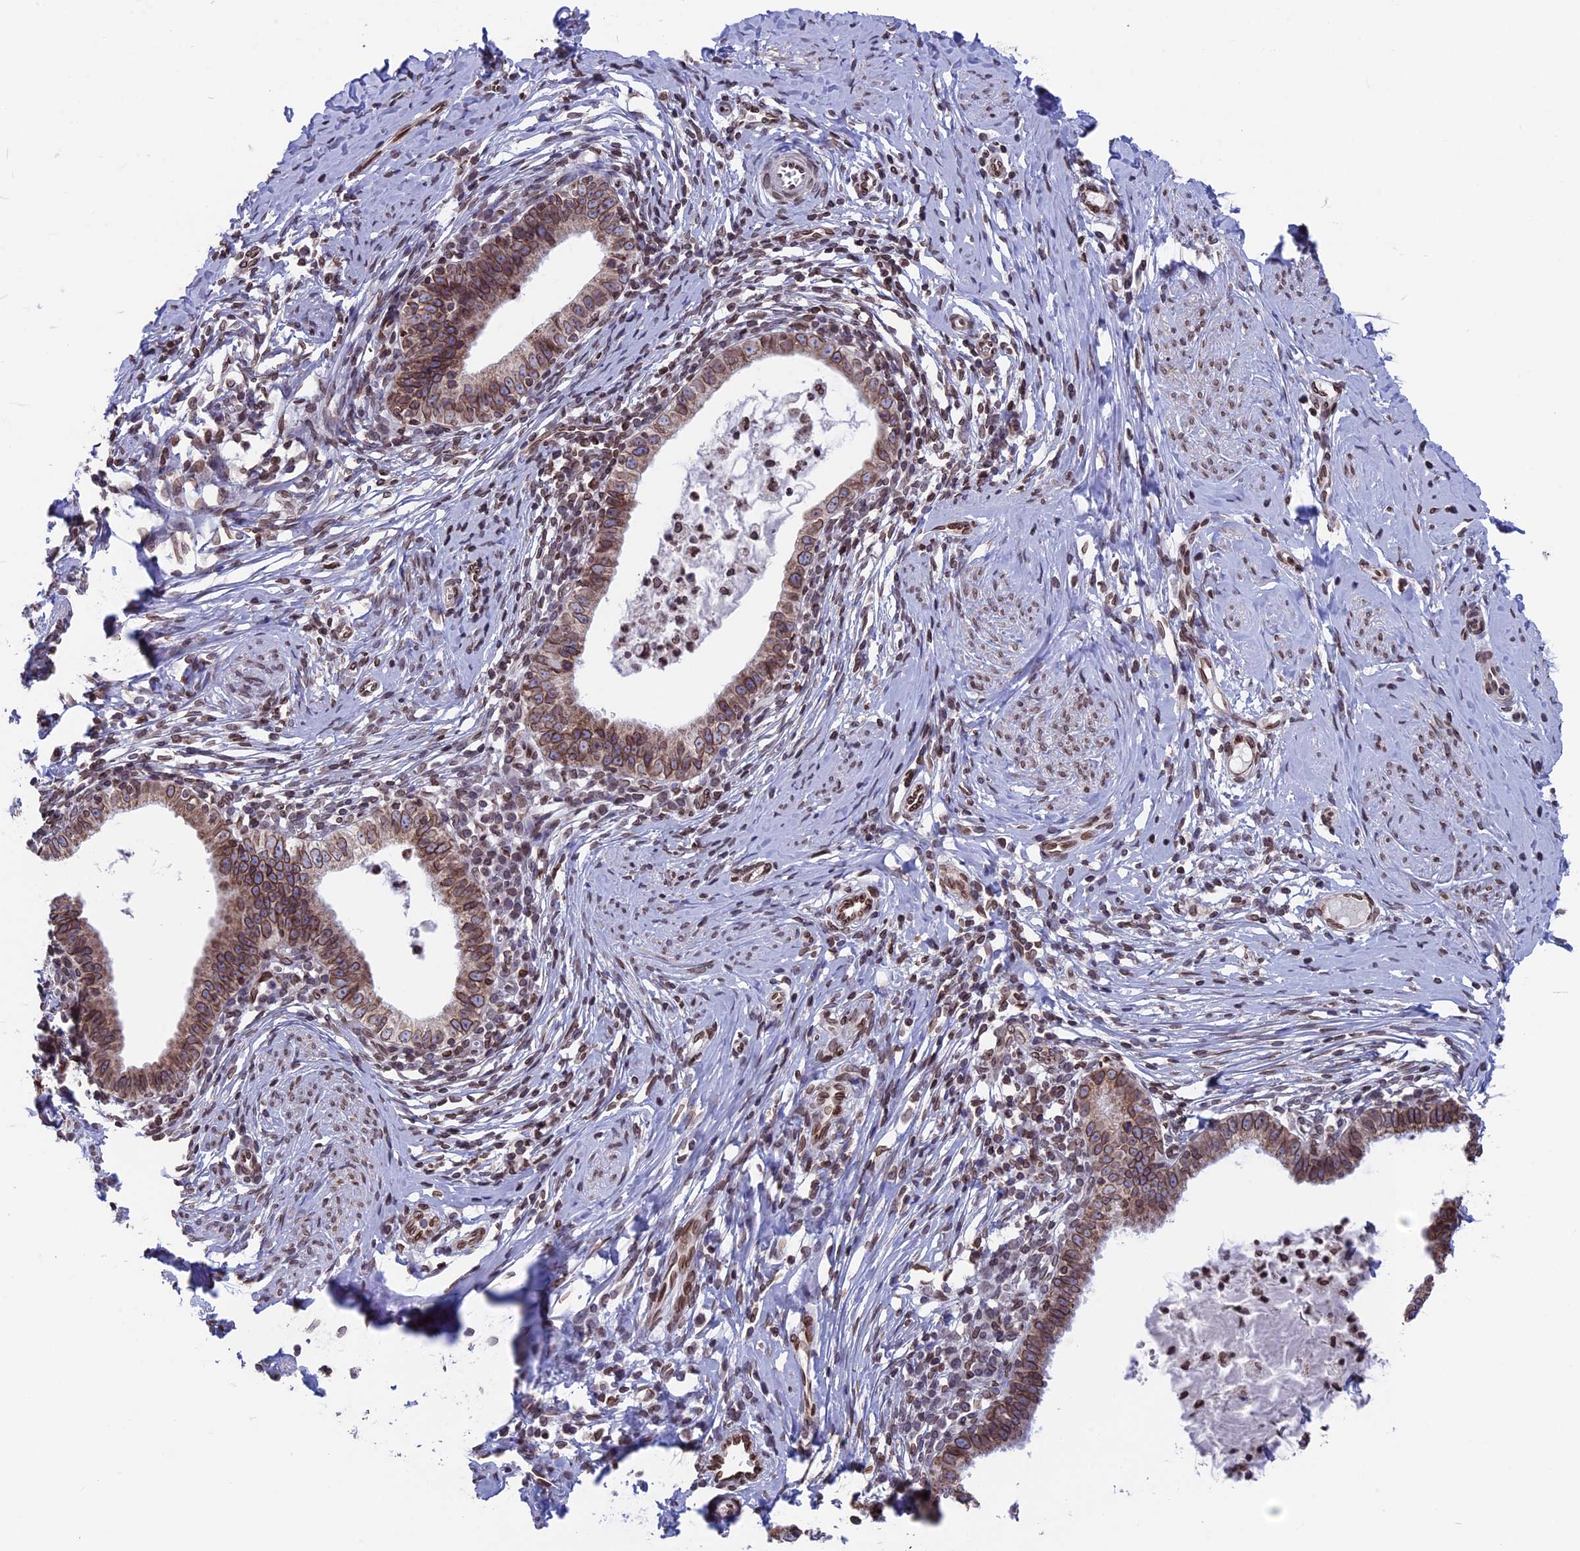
{"staining": {"intensity": "moderate", "quantity": ">75%", "location": "cytoplasmic/membranous,nuclear"}, "tissue": "cervical cancer", "cell_type": "Tumor cells", "image_type": "cancer", "snomed": [{"axis": "morphology", "description": "Adenocarcinoma, NOS"}, {"axis": "topography", "description": "Cervix"}], "caption": "A medium amount of moderate cytoplasmic/membranous and nuclear expression is seen in about >75% of tumor cells in cervical cancer (adenocarcinoma) tissue. (Brightfield microscopy of DAB IHC at high magnification).", "gene": "PTCHD4", "patient": {"sex": "female", "age": 36}}